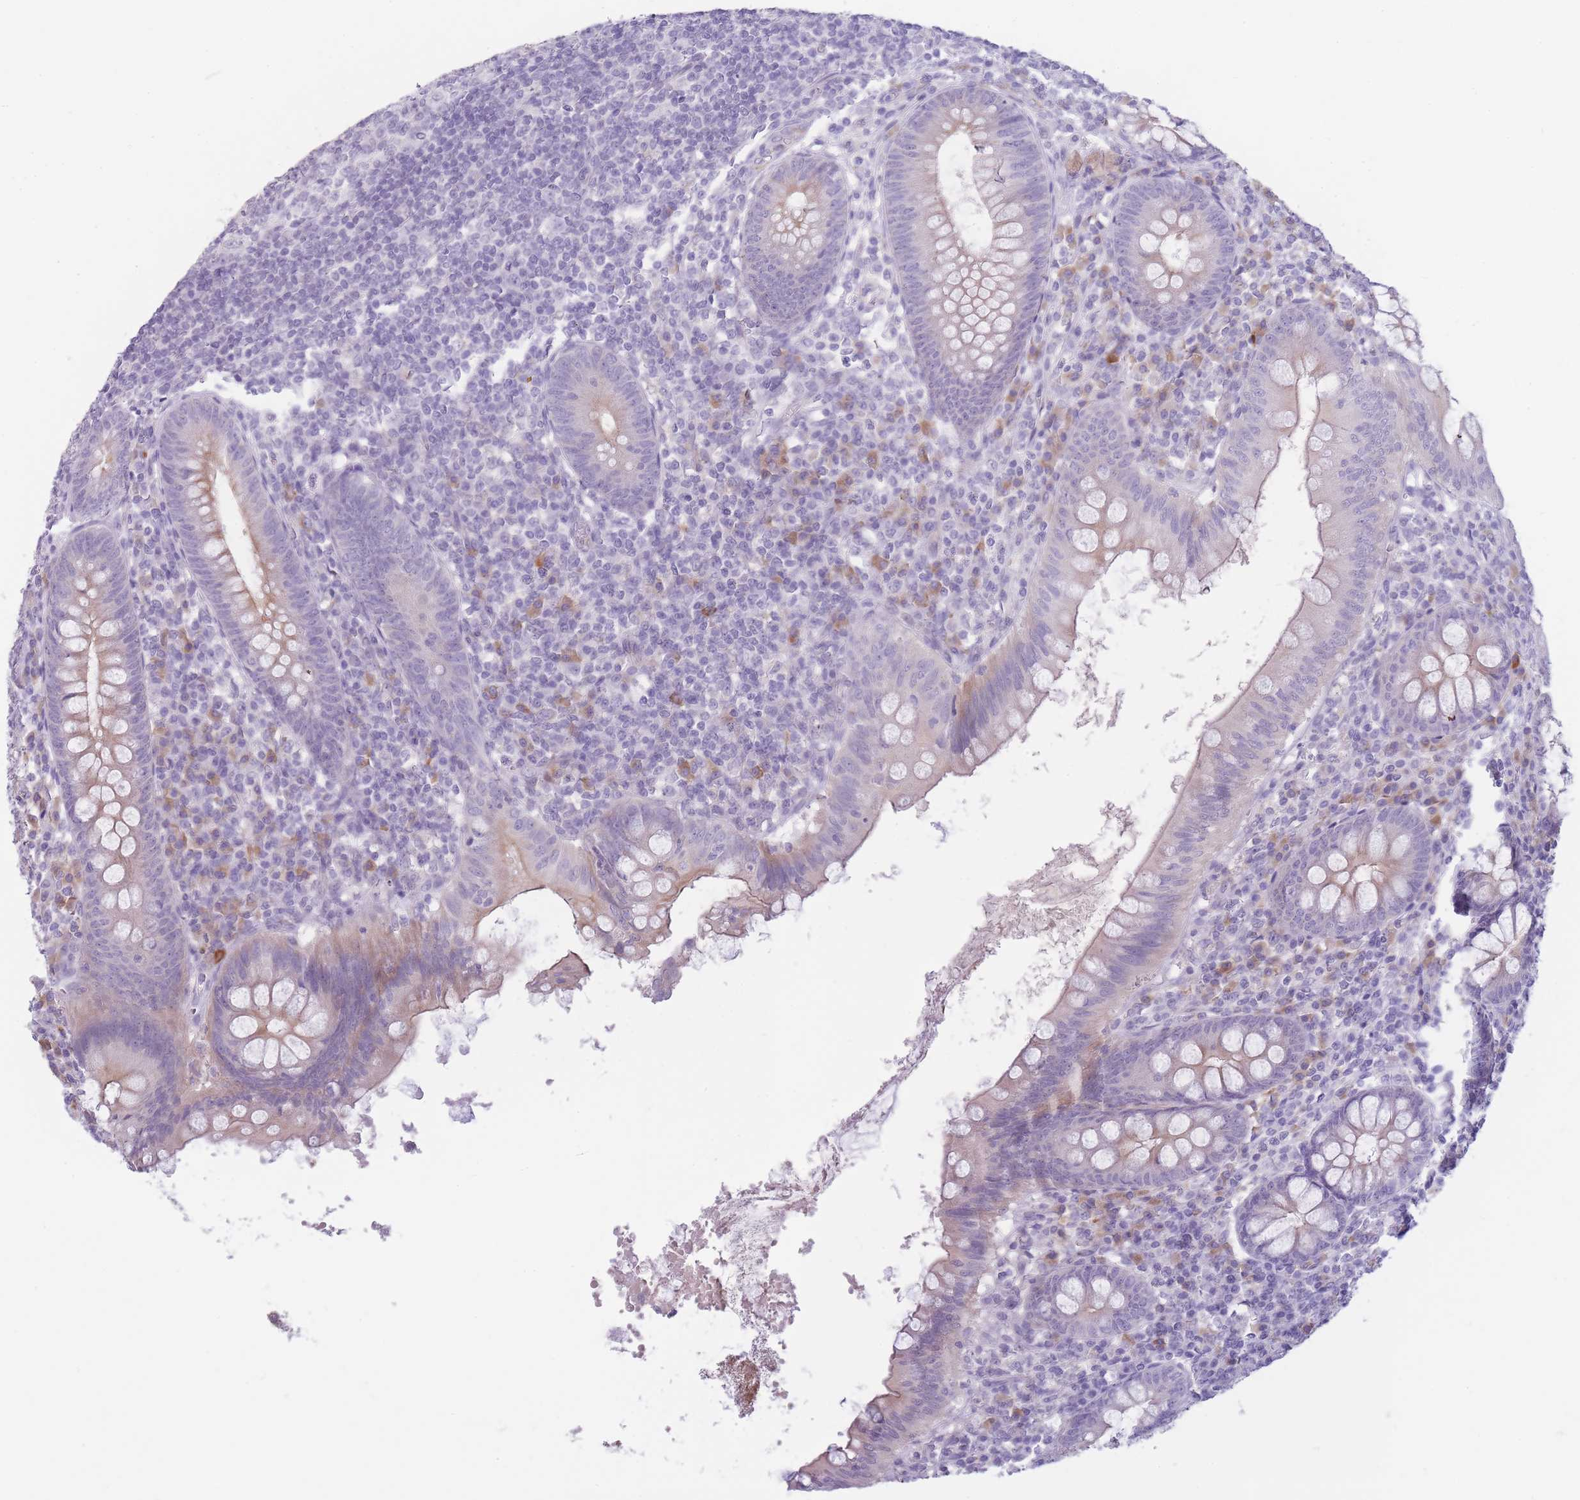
{"staining": {"intensity": "weak", "quantity": "25%-75%", "location": "cytoplasmic/membranous"}, "tissue": "appendix", "cell_type": "Glandular cells", "image_type": "normal", "snomed": [{"axis": "morphology", "description": "Normal tissue, NOS"}, {"axis": "topography", "description": "Appendix"}], "caption": "Immunohistochemical staining of normal human appendix exhibits 25%-75% levels of weak cytoplasmic/membranous protein staining in about 25%-75% of glandular cells. The protein is stained brown, and the nuclei are stained in blue (DAB IHC with brightfield microscopy, high magnification).", "gene": "DCANP1", "patient": {"sex": "male", "age": 56}}